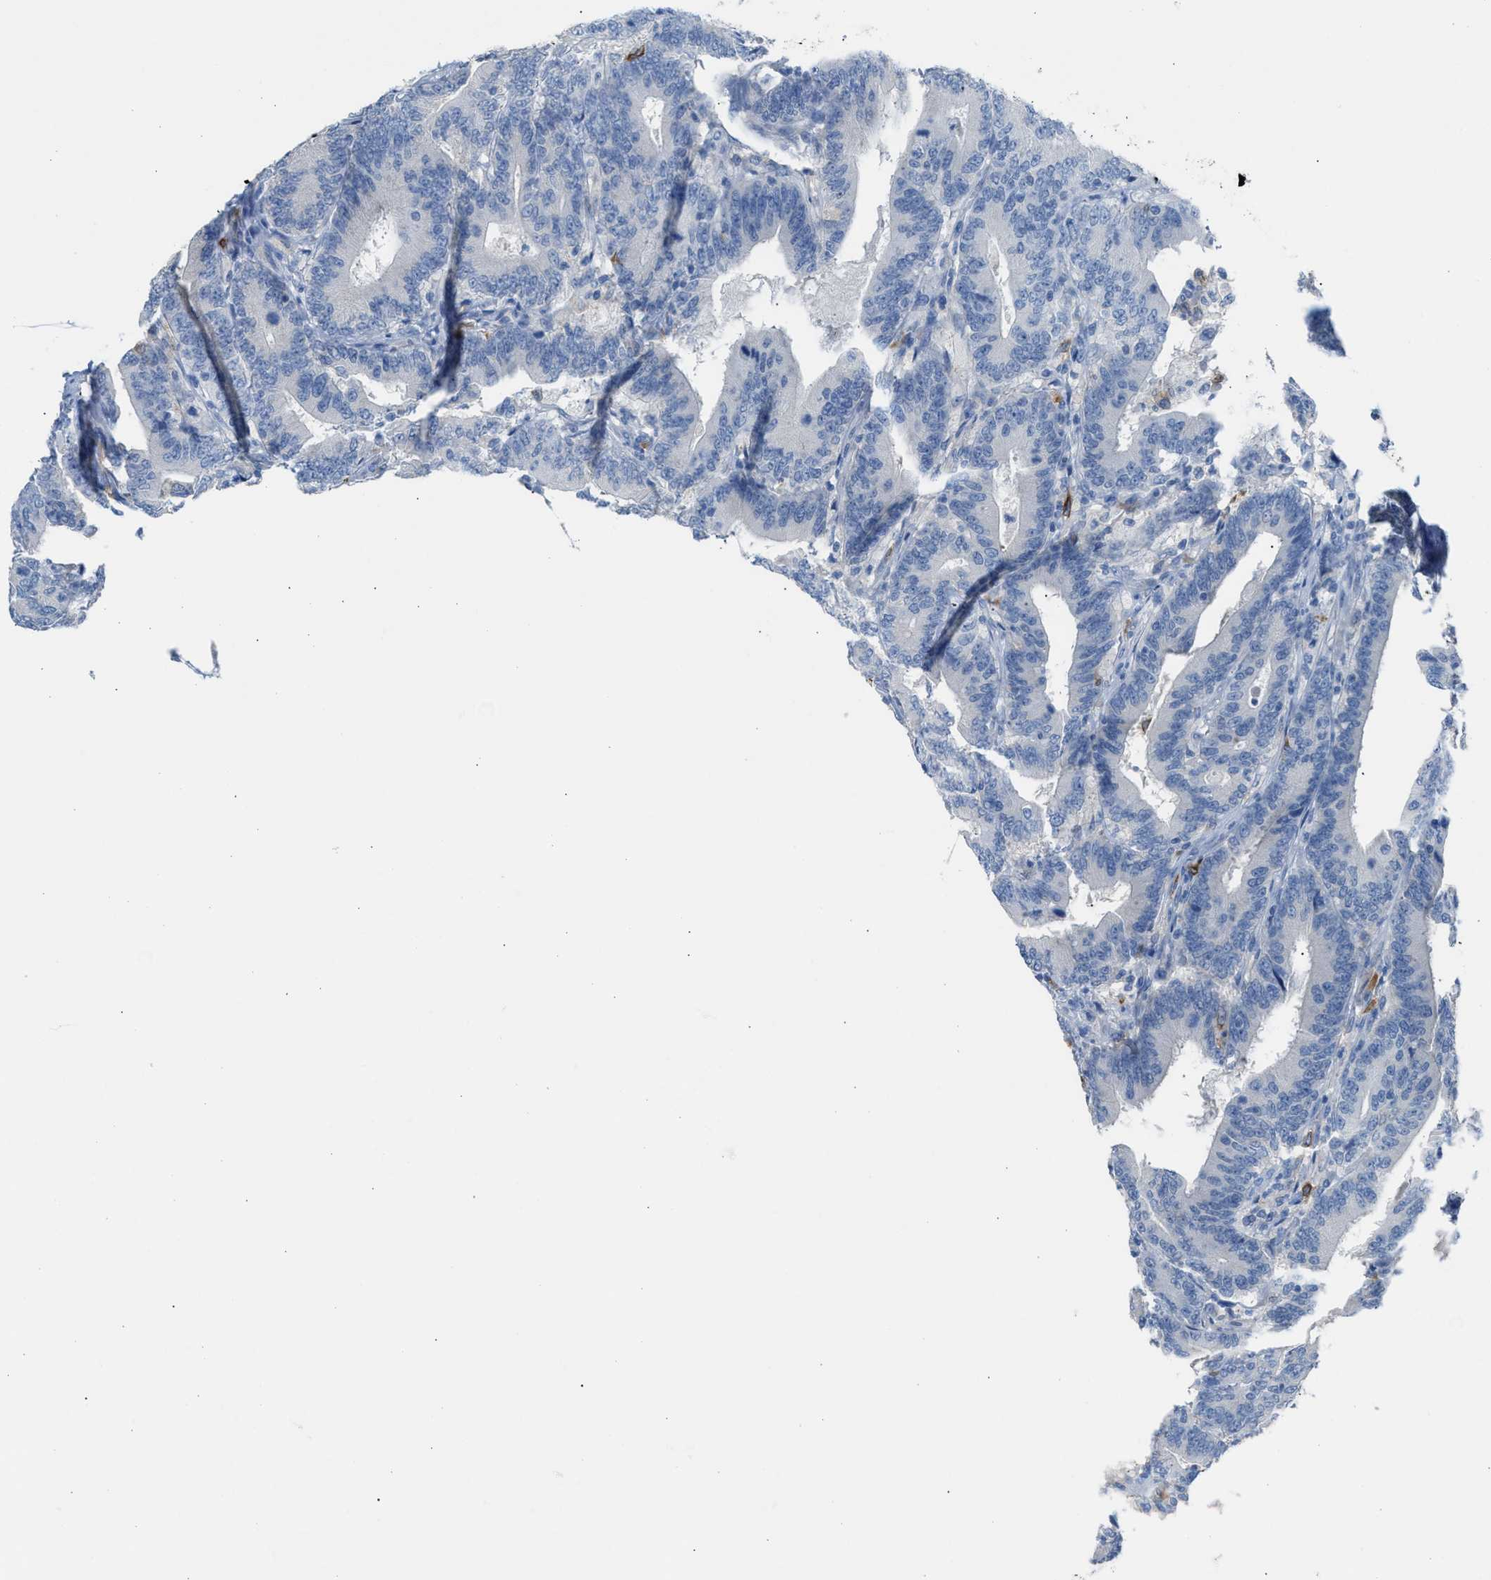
{"staining": {"intensity": "negative", "quantity": "none", "location": "none"}, "tissue": "colorectal cancer", "cell_type": "Tumor cells", "image_type": "cancer", "snomed": [{"axis": "morphology", "description": "Adenocarcinoma, NOS"}, {"axis": "topography", "description": "Colon"}], "caption": "Protein analysis of adenocarcinoma (colorectal) shows no significant positivity in tumor cells.", "gene": "CLEC10A", "patient": {"sex": "female", "age": 66}}